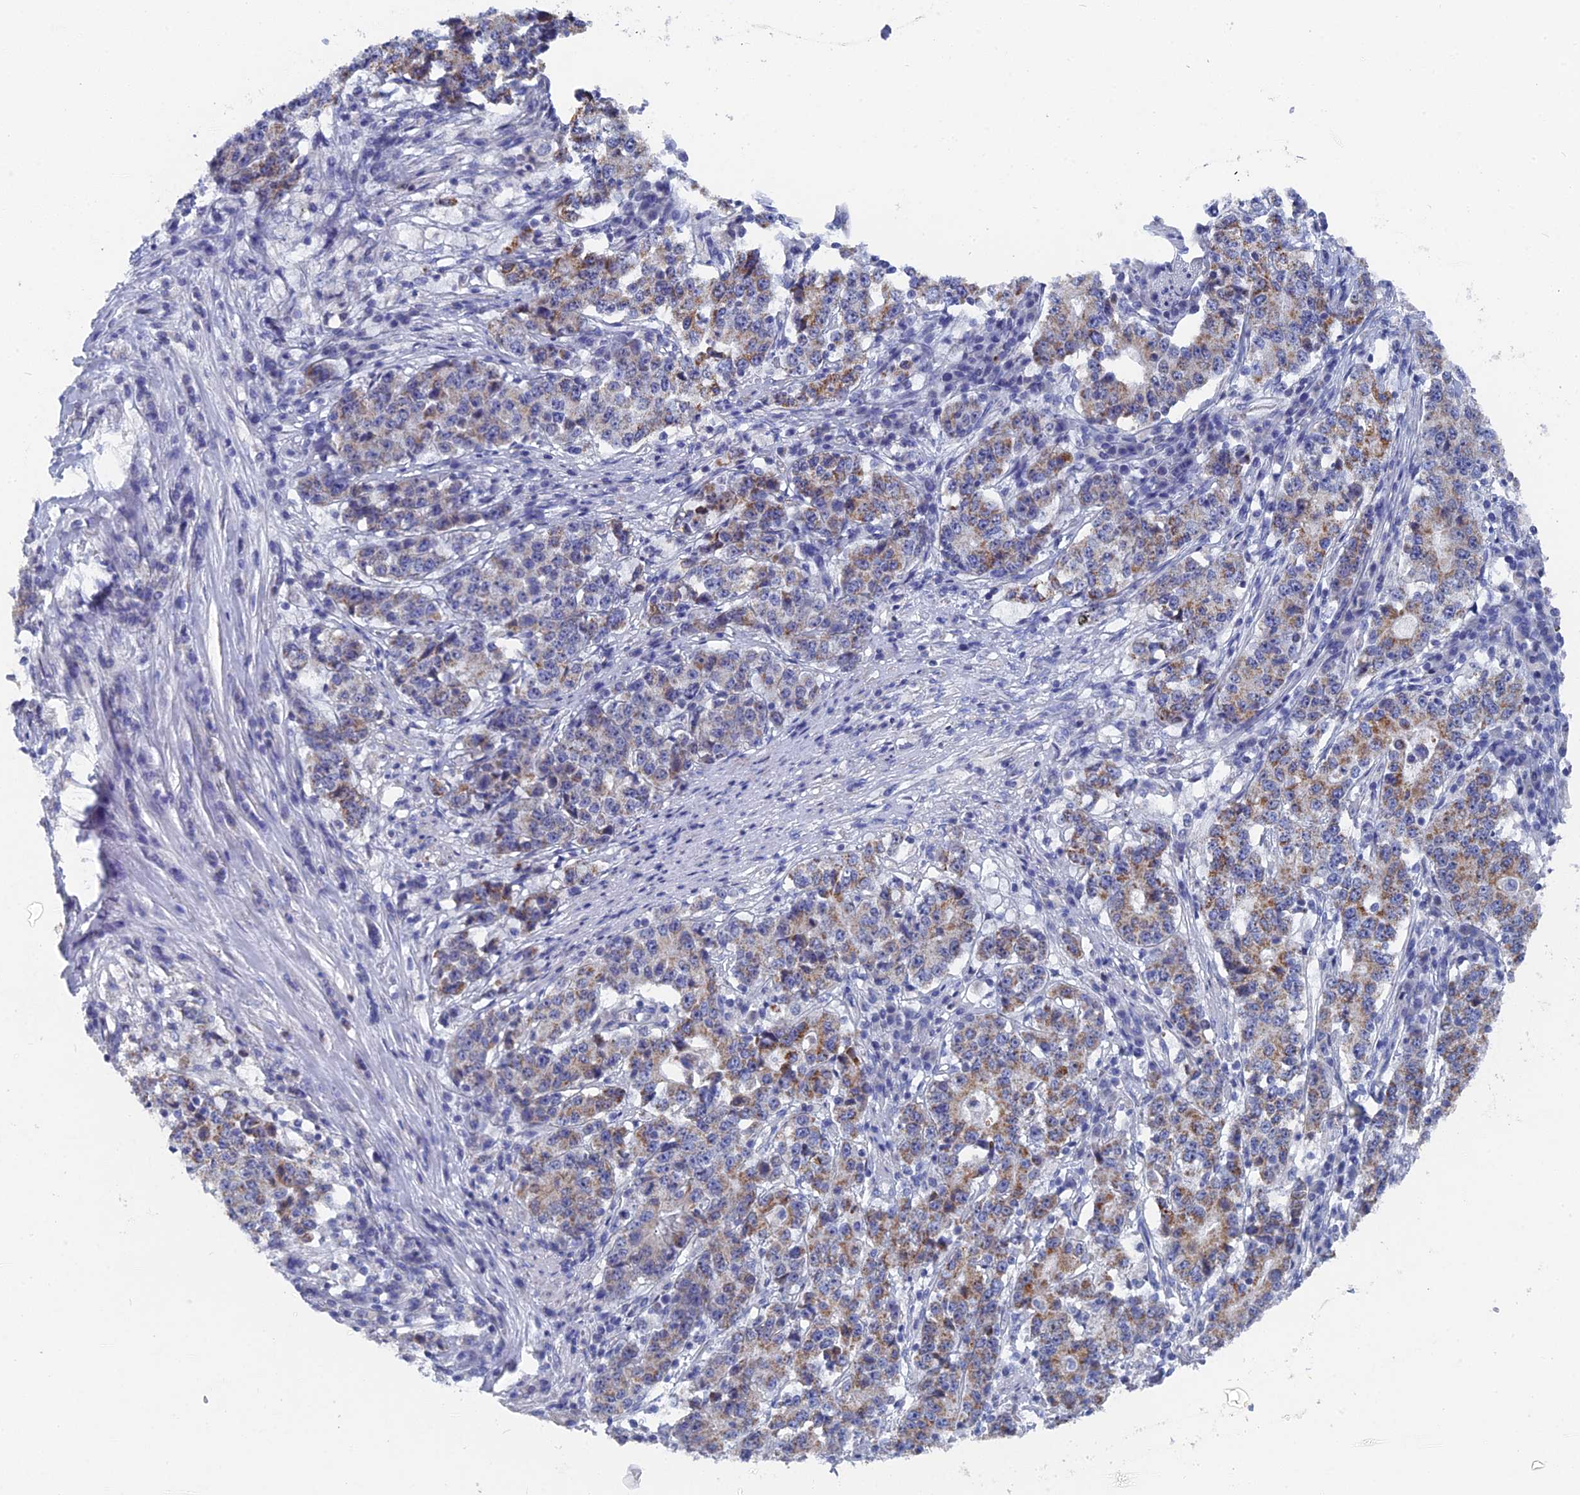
{"staining": {"intensity": "moderate", "quantity": ">75%", "location": "cytoplasmic/membranous"}, "tissue": "stomach cancer", "cell_type": "Tumor cells", "image_type": "cancer", "snomed": [{"axis": "morphology", "description": "Adenocarcinoma, NOS"}, {"axis": "topography", "description": "Stomach"}], "caption": "High-power microscopy captured an IHC histopathology image of stomach adenocarcinoma, revealing moderate cytoplasmic/membranous positivity in approximately >75% of tumor cells.", "gene": "HIGD1A", "patient": {"sex": "male", "age": 59}}